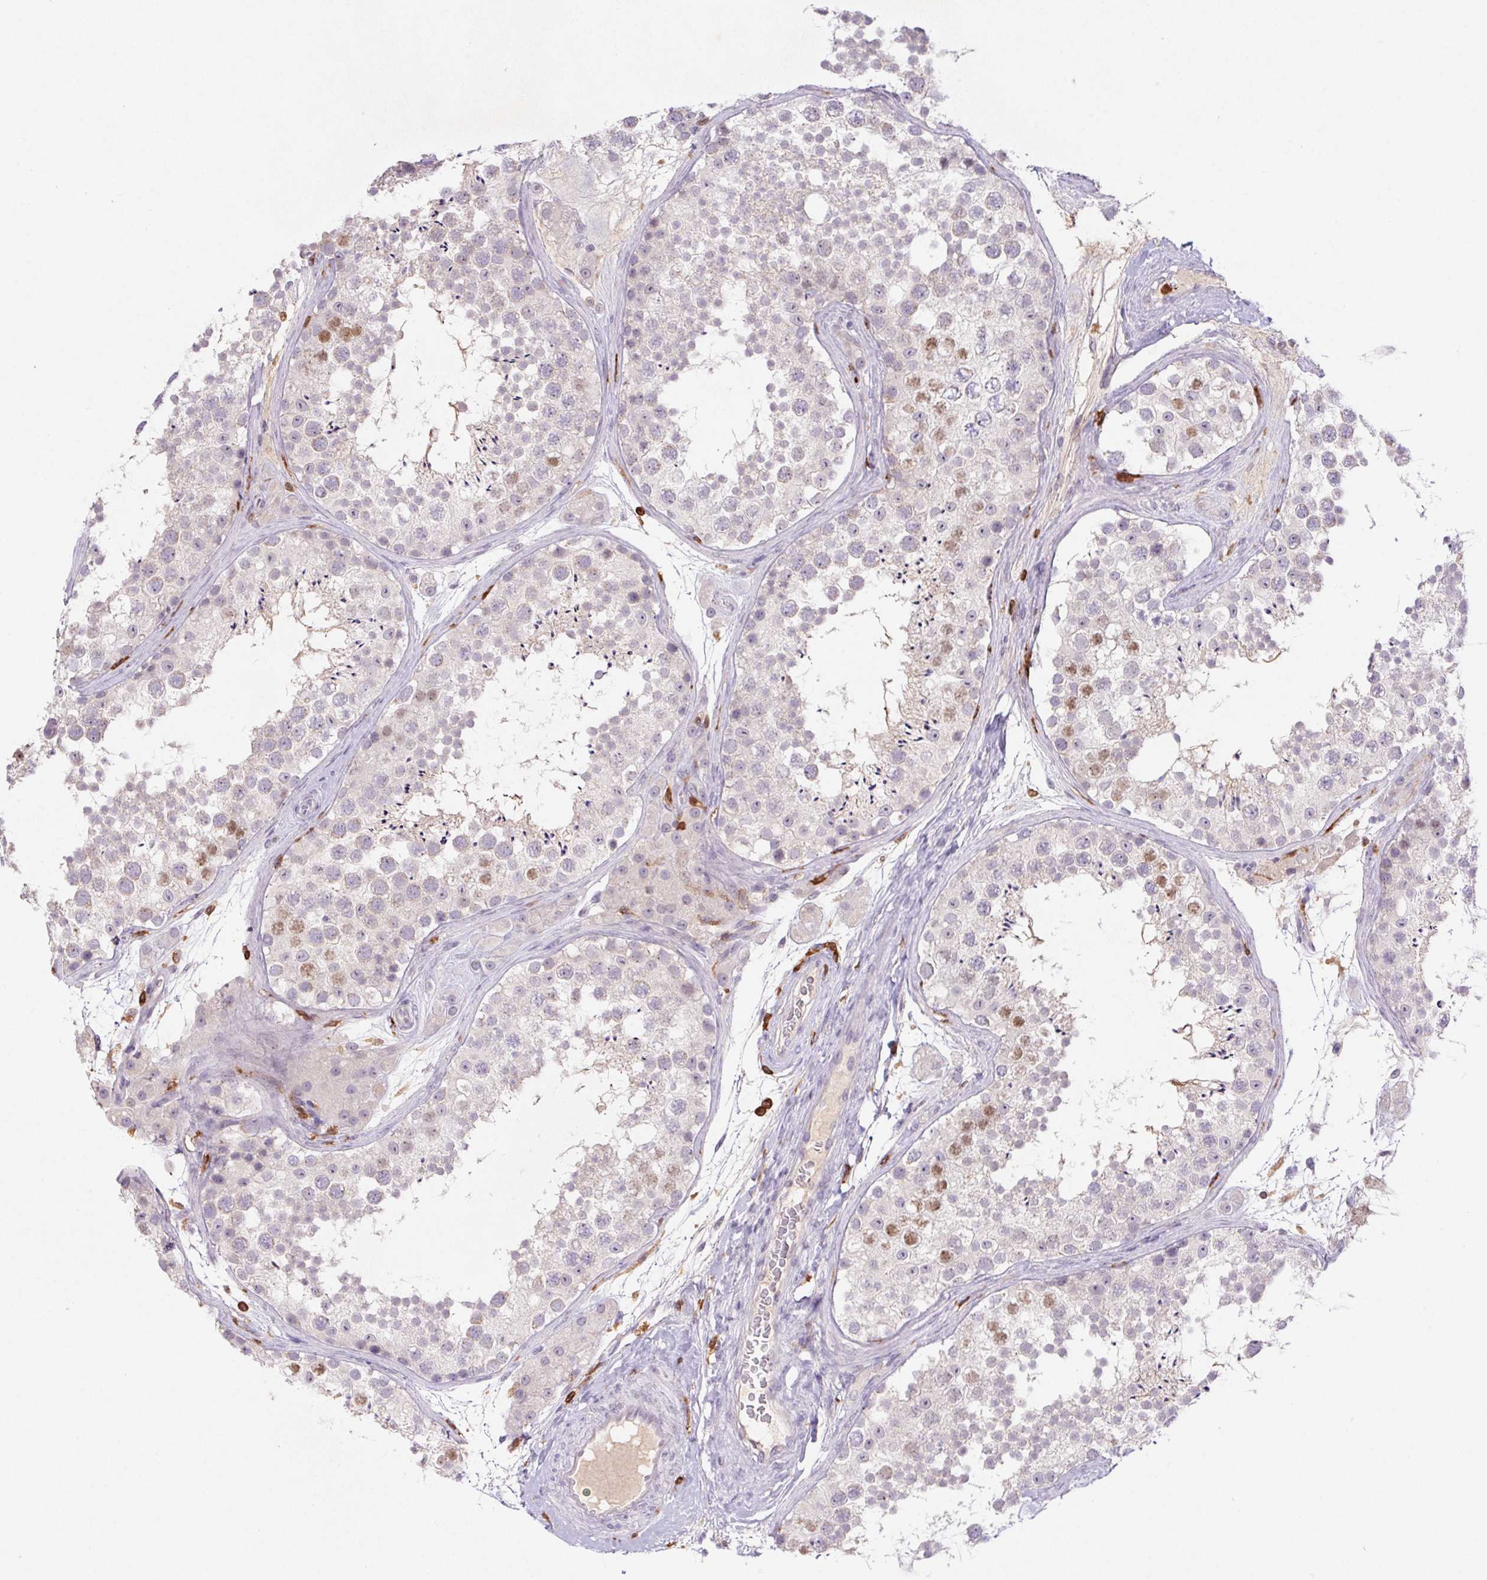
{"staining": {"intensity": "weak", "quantity": "<25%", "location": "nuclear"}, "tissue": "testis", "cell_type": "Cells in seminiferous ducts", "image_type": "normal", "snomed": [{"axis": "morphology", "description": "Normal tissue, NOS"}, {"axis": "topography", "description": "Testis"}], "caption": "Immunohistochemistry histopathology image of benign testis: human testis stained with DAB demonstrates no significant protein staining in cells in seminiferous ducts. (DAB immunohistochemistry, high magnification).", "gene": "APBB1IP", "patient": {"sex": "male", "age": 41}}